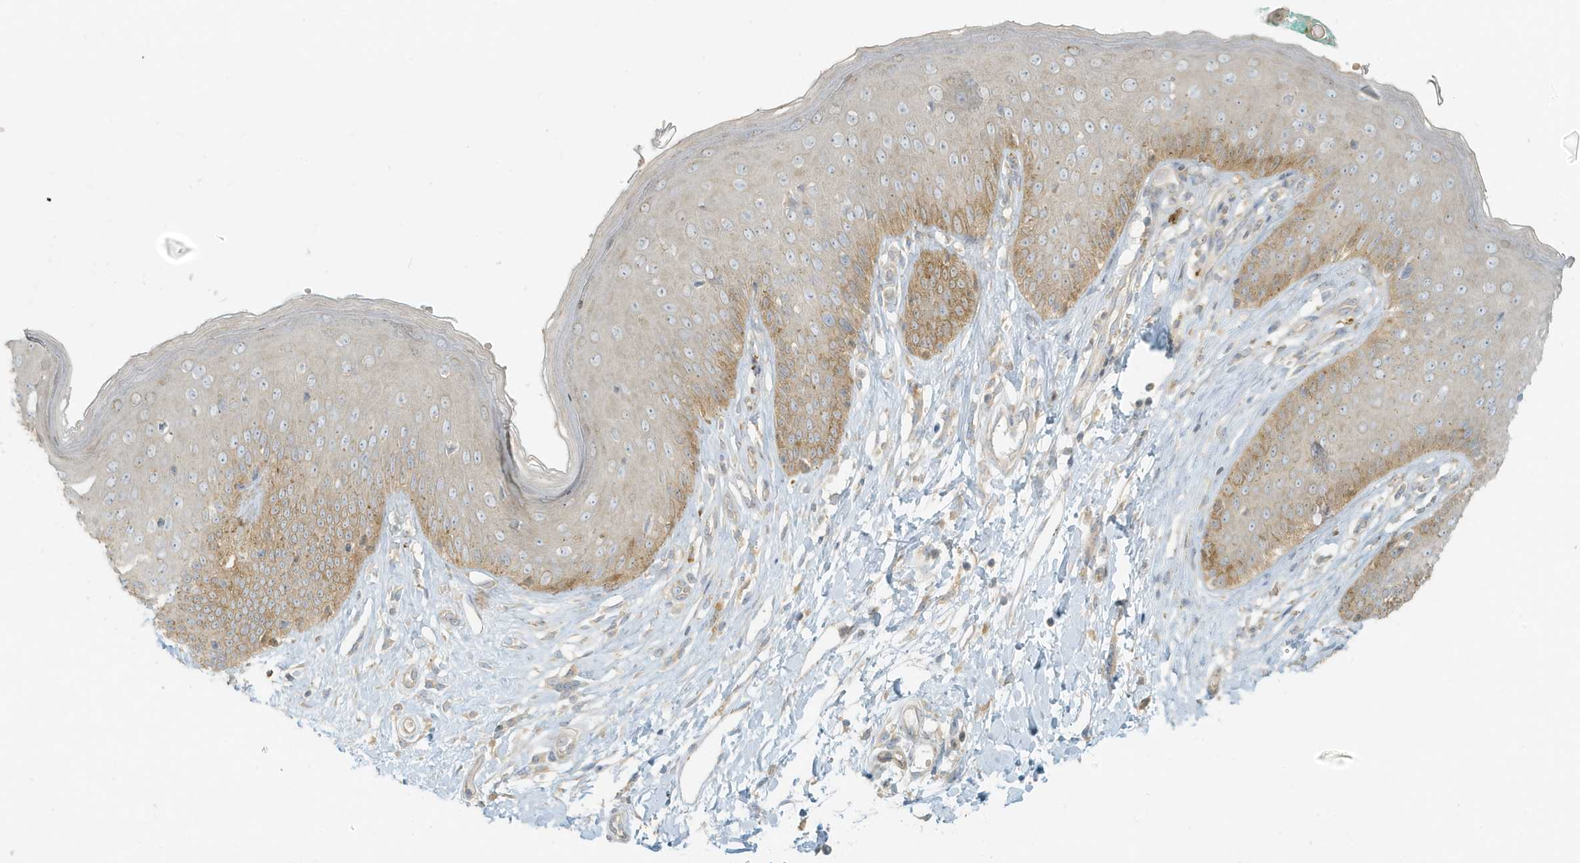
{"staining": {"intensity": "moderate", "quantity": "25%-75%", "location": "cytoplasmic/membranous"}, "tissue": "skin", "cell_type": "Epidermal cells", "image_type": "normal", "snomed": [{"axis": "morphology", "description": "Normal tissue, NOS"}, {"axis": "morphology", "description": "Squamous cell carcinoma, NOS"}, {"axis": "topography", "description": "Vulva"}], "caption": "Immunohistochemical staining of normal skin demonstrates moderate cytoplasmic/membranous protein staining in about 25%-75% of epidermal cells.", "gene": "MCOLN1", "patient": {"sex": "female", "age": 85}}